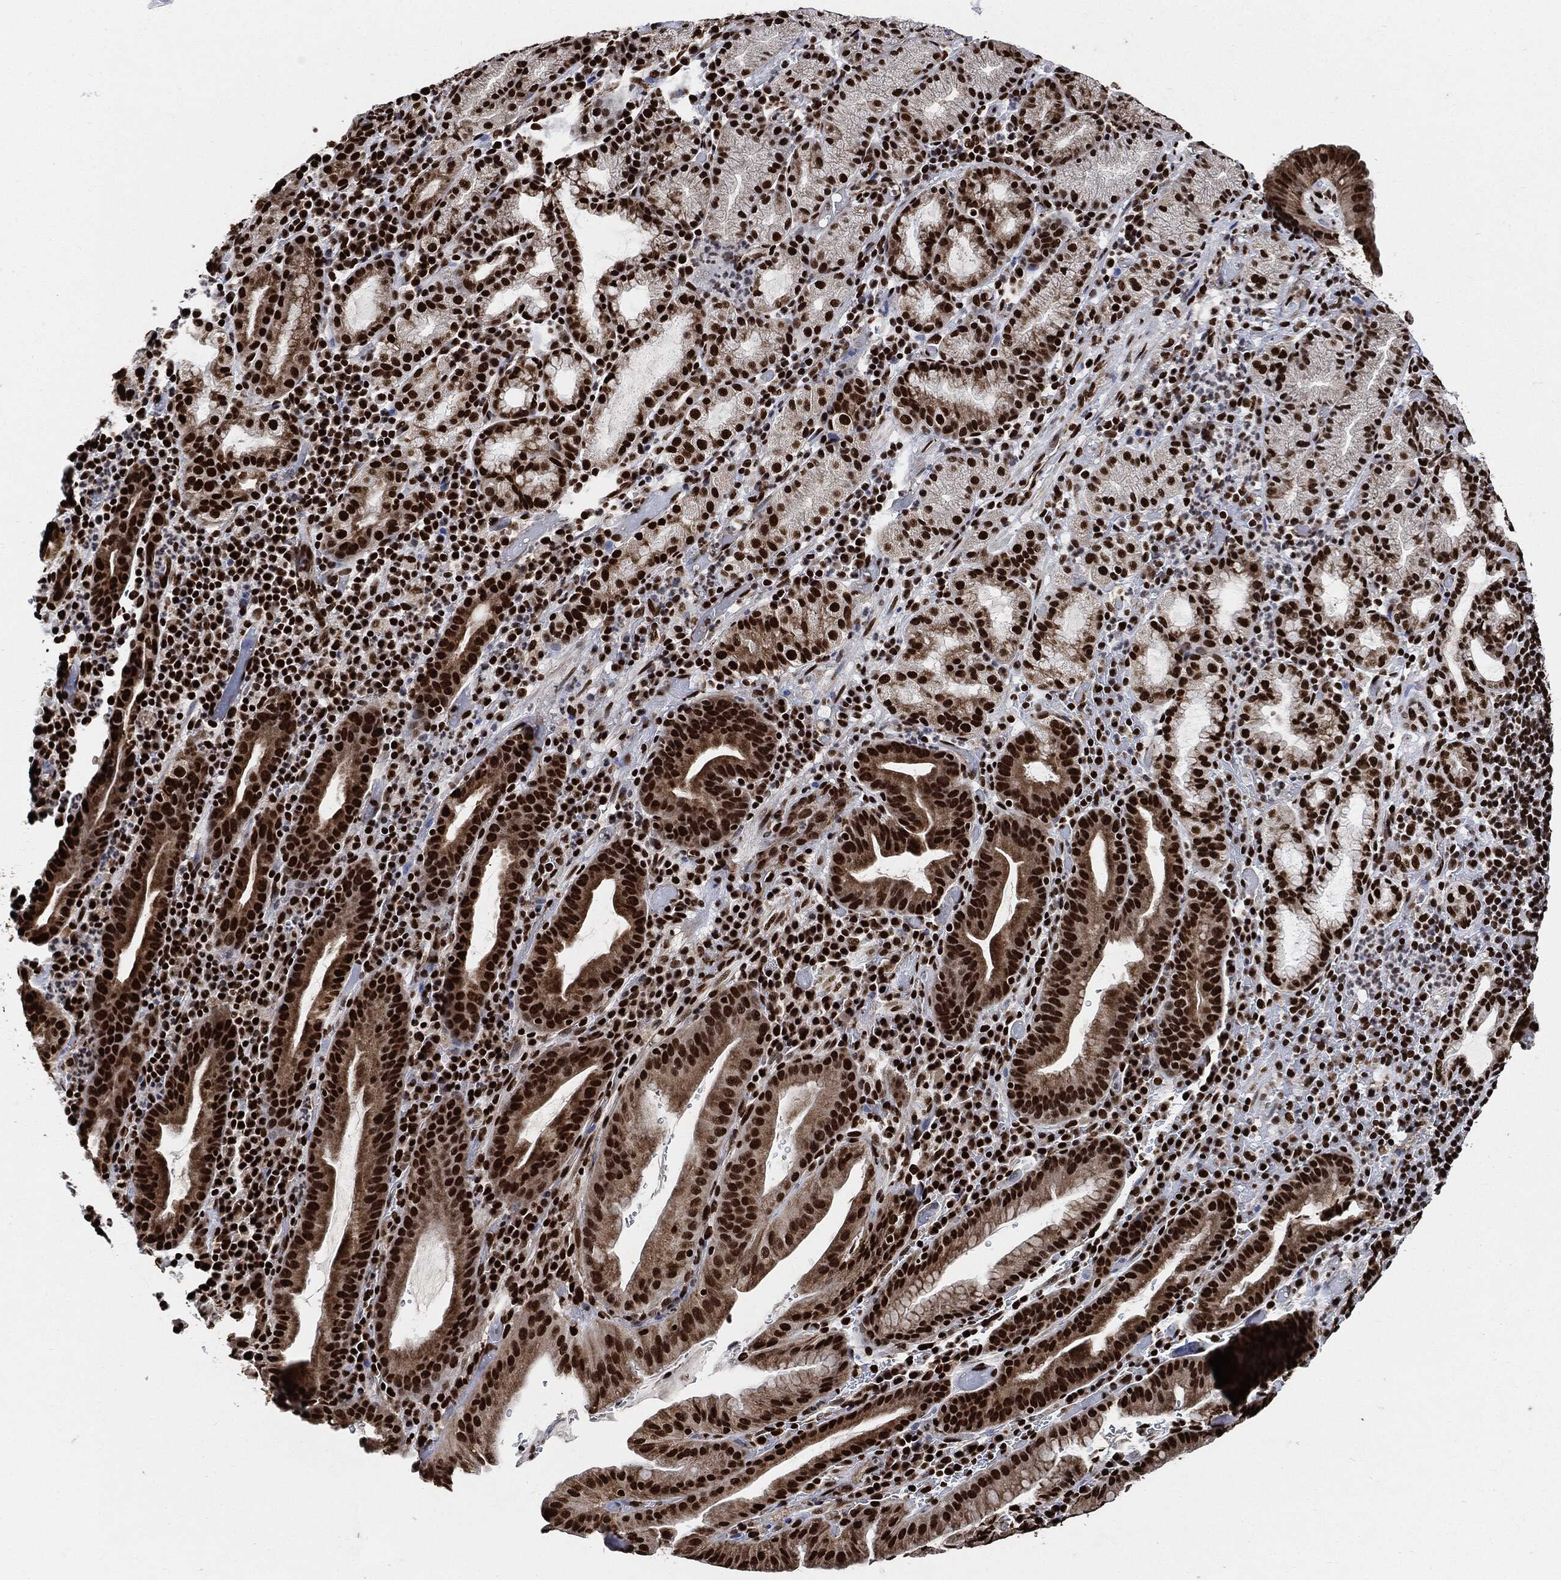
{"staining": {"intensity": "strong", "quantity": ">75%", "location": "nuclear"}, "tissue": "stomach cancer", "cell_type": "Tumor cells", "image_type": "cancer", "snomed": [{"axis": "morphology", "description": "Adenocarcinoma, NOS"}, {"axis": "topography", "description": "Stomach"}], "caption": "Human adenocarcinoma (stomach) stained for a protein (brown) exhibits strong nuclear positive staining in approximately >75% of tumor cells.", "gene": "RECQL", "patient": {"sex": "male", "age": 79}}